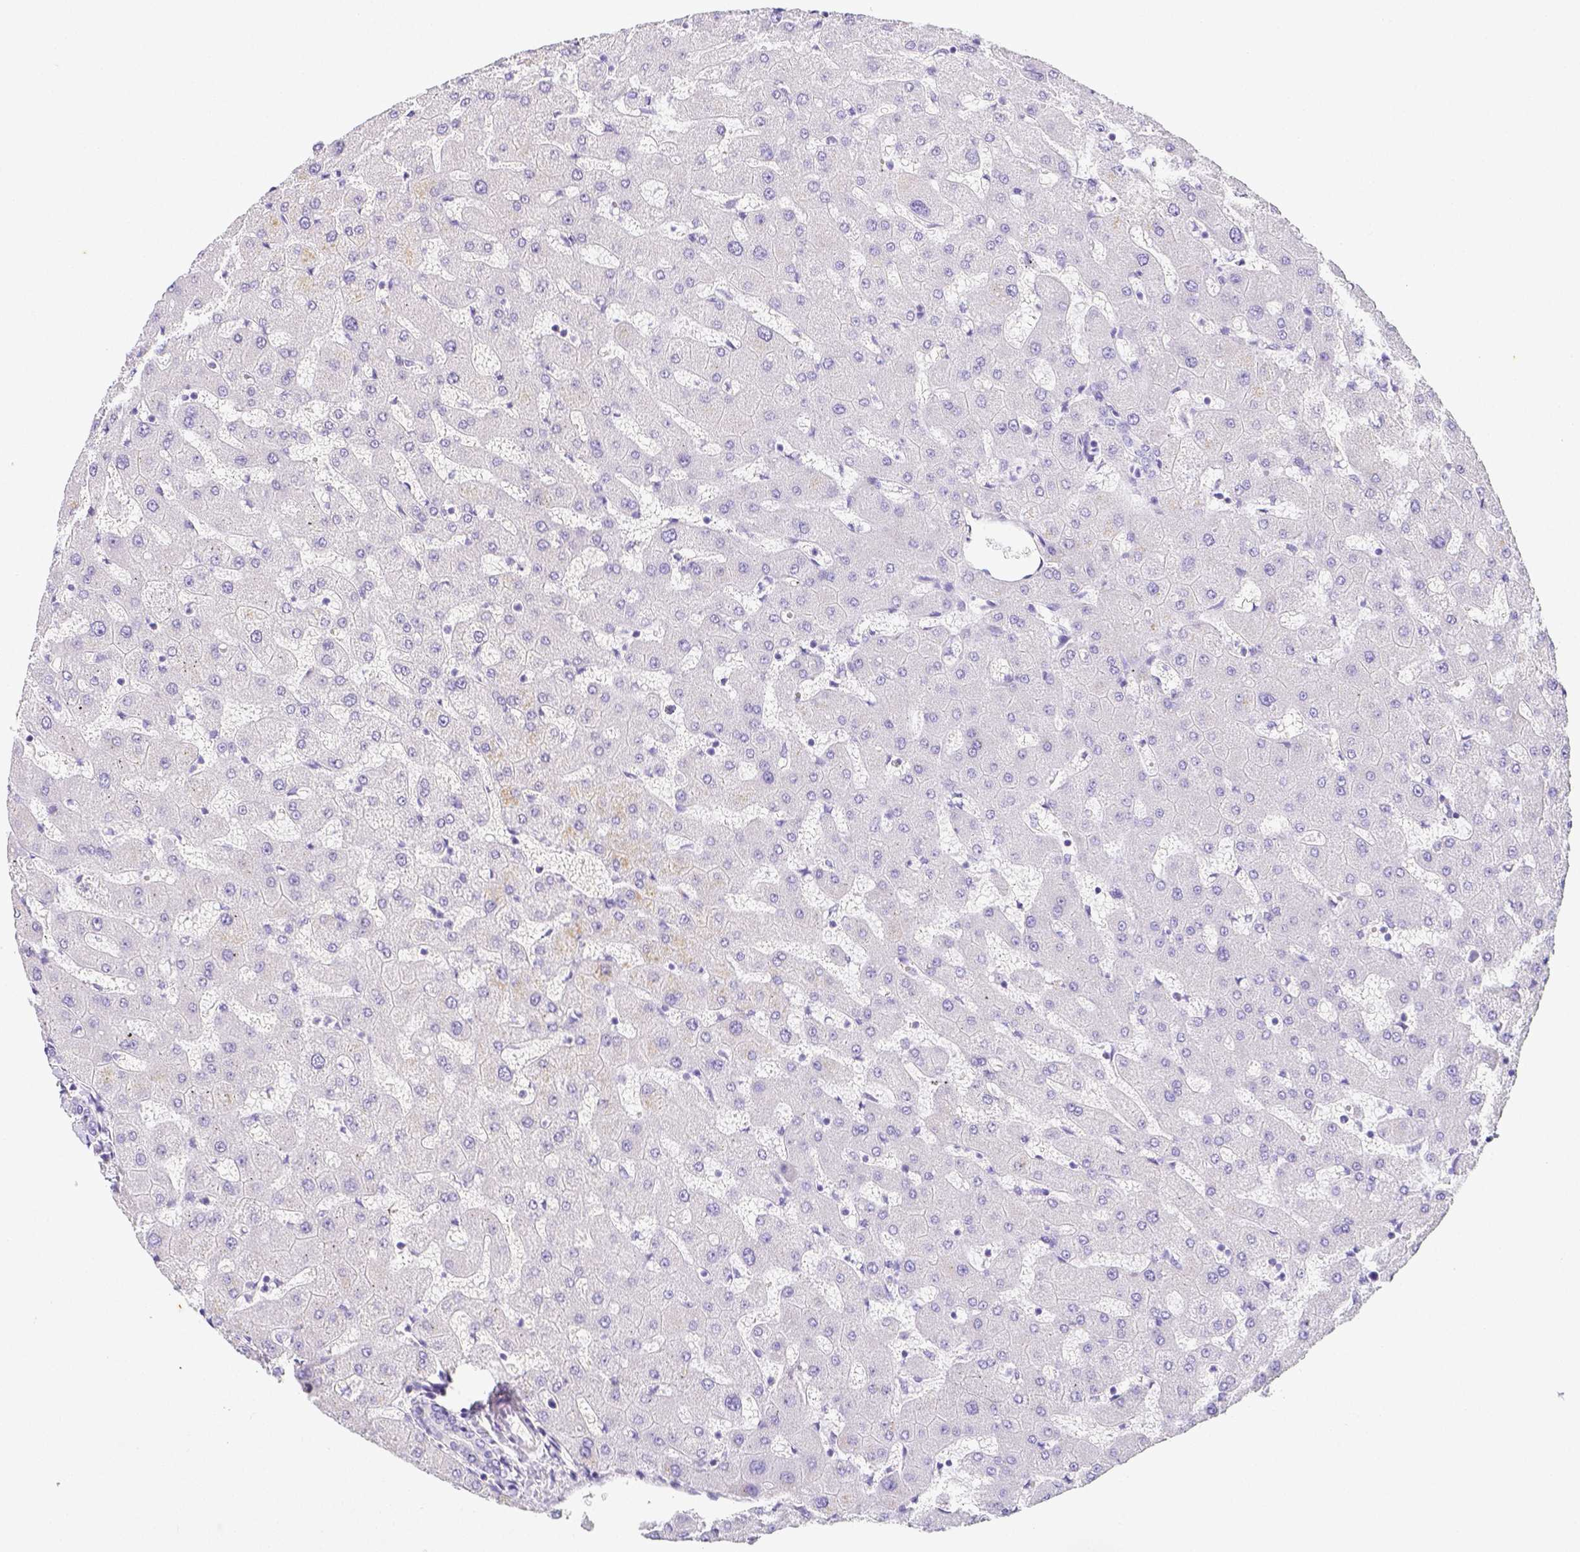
{"staining": {"intensity": "negative", "quantity": "none", "location": "none"}, "tissue": "liver", "cell_type": "Cholangiocytes", "image_type": "normal", "snomed": [{"axis": "morphology", "description": "Normal tissue, NOS"}, {"axis": "topography", "description": "Liver"}], "caption": "Immunohistochemical staining of unremarkable liver displays no significant expression in cholangiocytes. The staining was performed using DAB (3,3'-diaminobenzidine) to visualize the protein expression in brown, while the nuclei were stained in blue with hematoxylin (Magnification: 20x).", "gene": "ARHGAP36", "patient": {"sex": "female", "age": 63}}